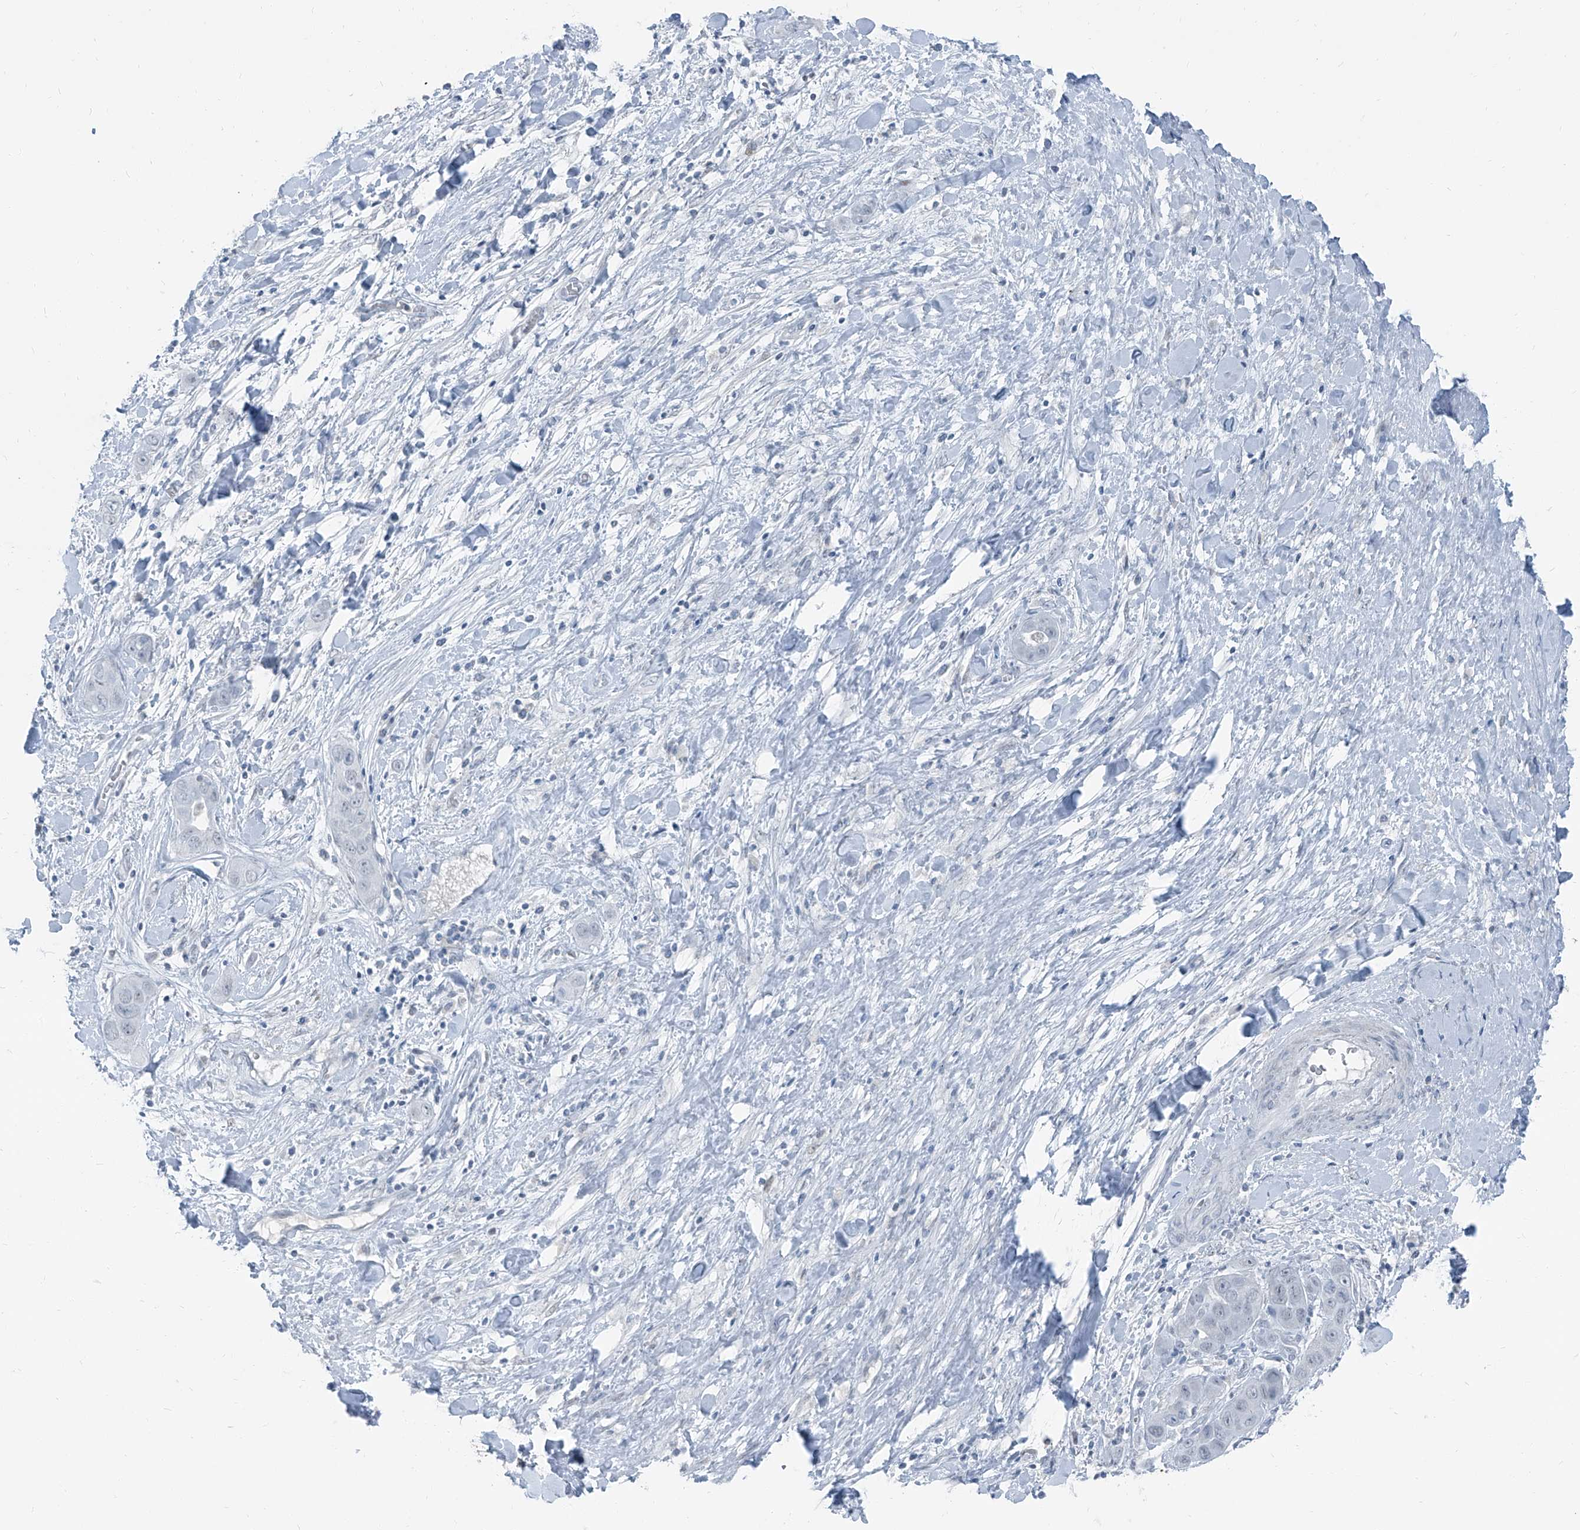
{"staining": {"intensity": "negative", "quantity": "none", "location": "none"}, "tissue": "liver cancer", "cell_type": "Tumor cells", "image_type": "cancer", "snomed": [{"axis": "morphology", "description": "Cholangiocarcinoma"}, {"axis": "topography", "description": "Liver"}], "caption": "IHC micrograph of neoplastic tissue: cholangiocarcinoma (liver) stained with DAB (3,3'-diaminobenzidine) demonstrates no significant protein staining in tumor cells.", "gene": "RGN", "patient": {"sex": "female", "age": 52}}